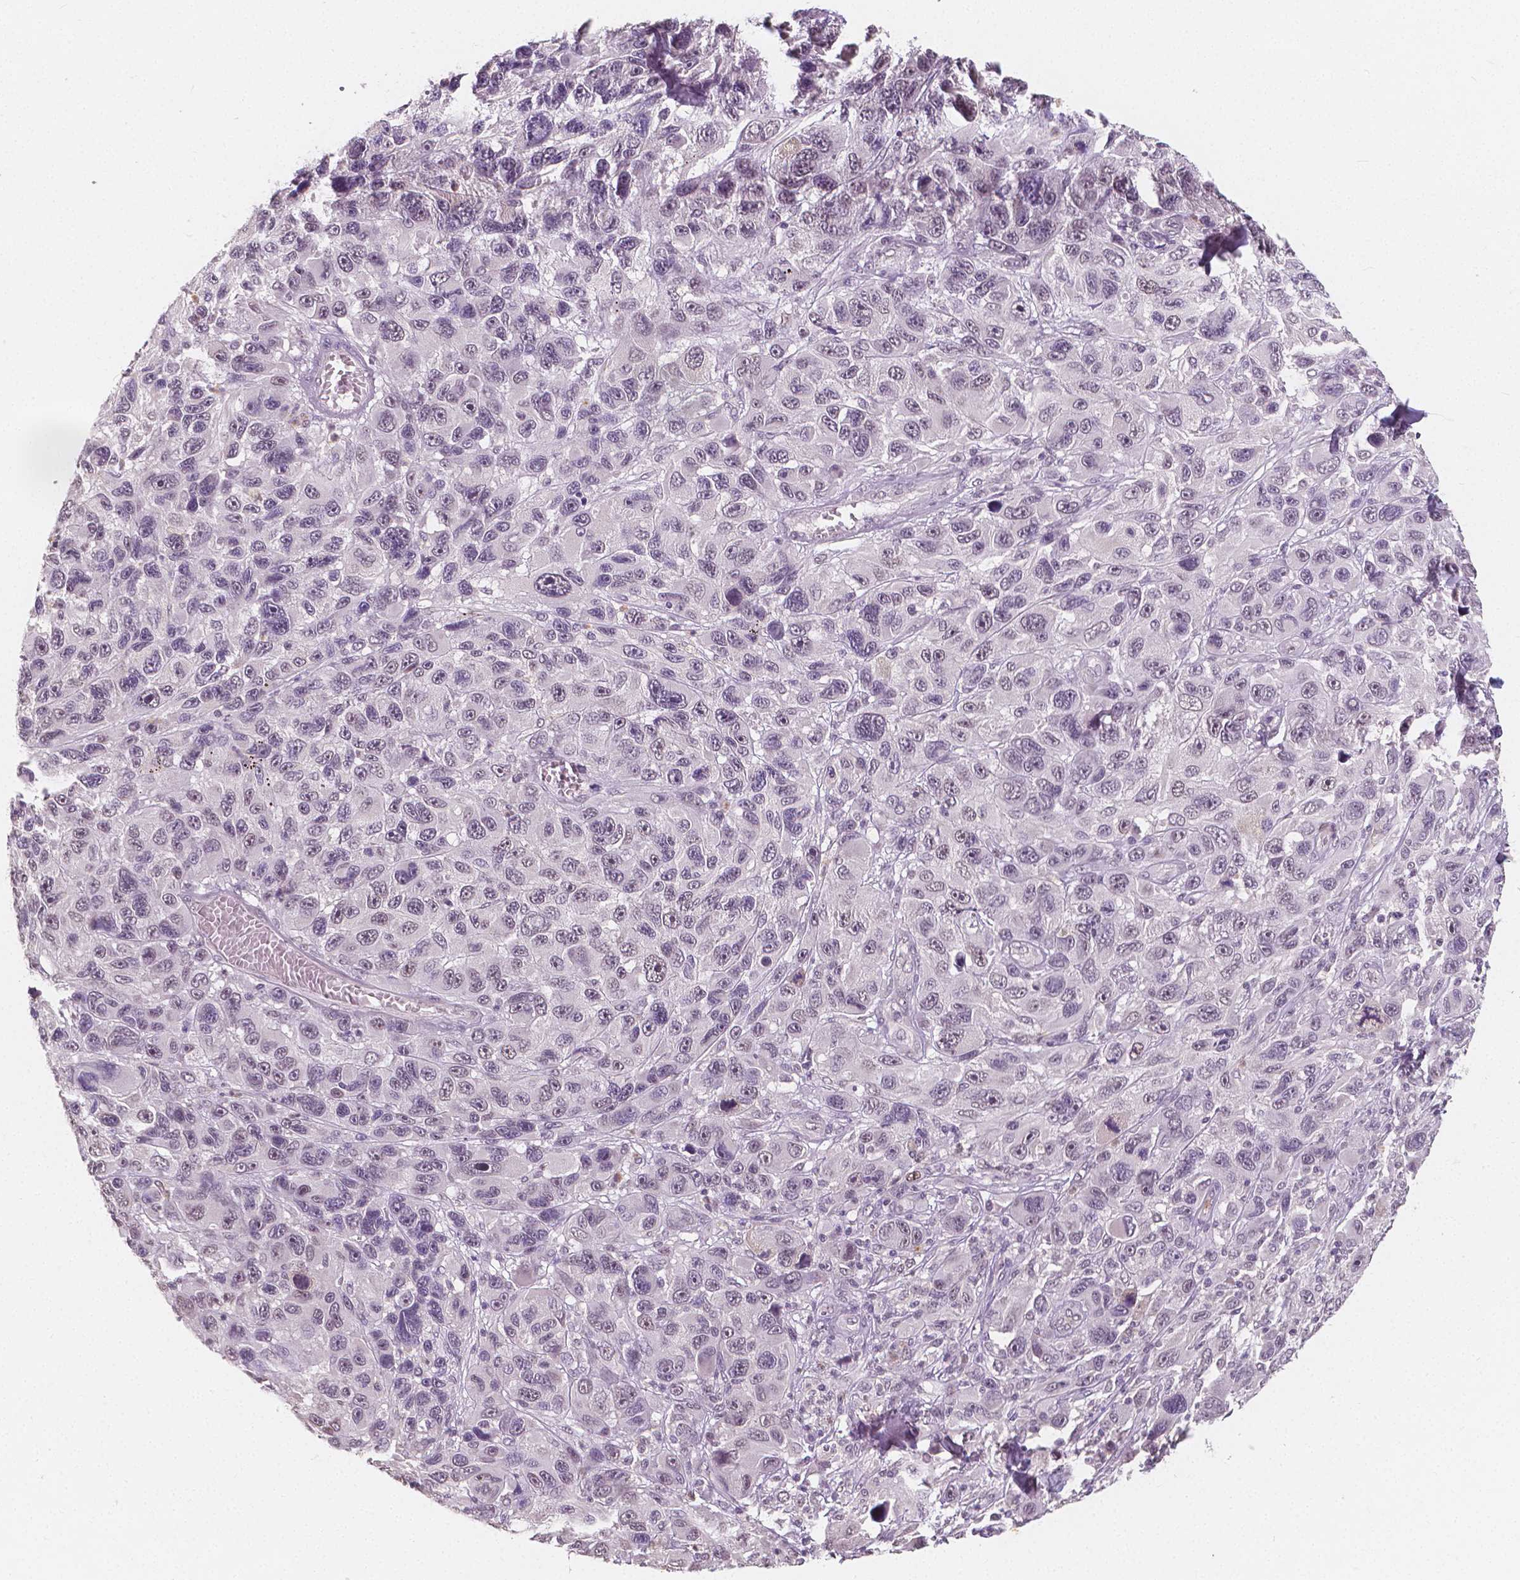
{"staining": {"intensity": "negative", "quantity": "none", "location": "none"}, "tissue": "melanoma", "cell_type": "Tumor cells", "image_type": "cancer", "snomed": [{"axis": "morphology", "description": "Malignant melanoma, NOS"}, {"axis": "topography", "description": "Skin"}], "caption": "Immunohistochemical staining of melanoma exhibits no significant positivity in tumor cells. (DAB (3,3'-diaminobenzidine) immunohistochemistry (IHC) visualized using brightfield microscopy, high magnification).", "gene": "NOLC1", "patient": {"sex": "male", "age": 53}}